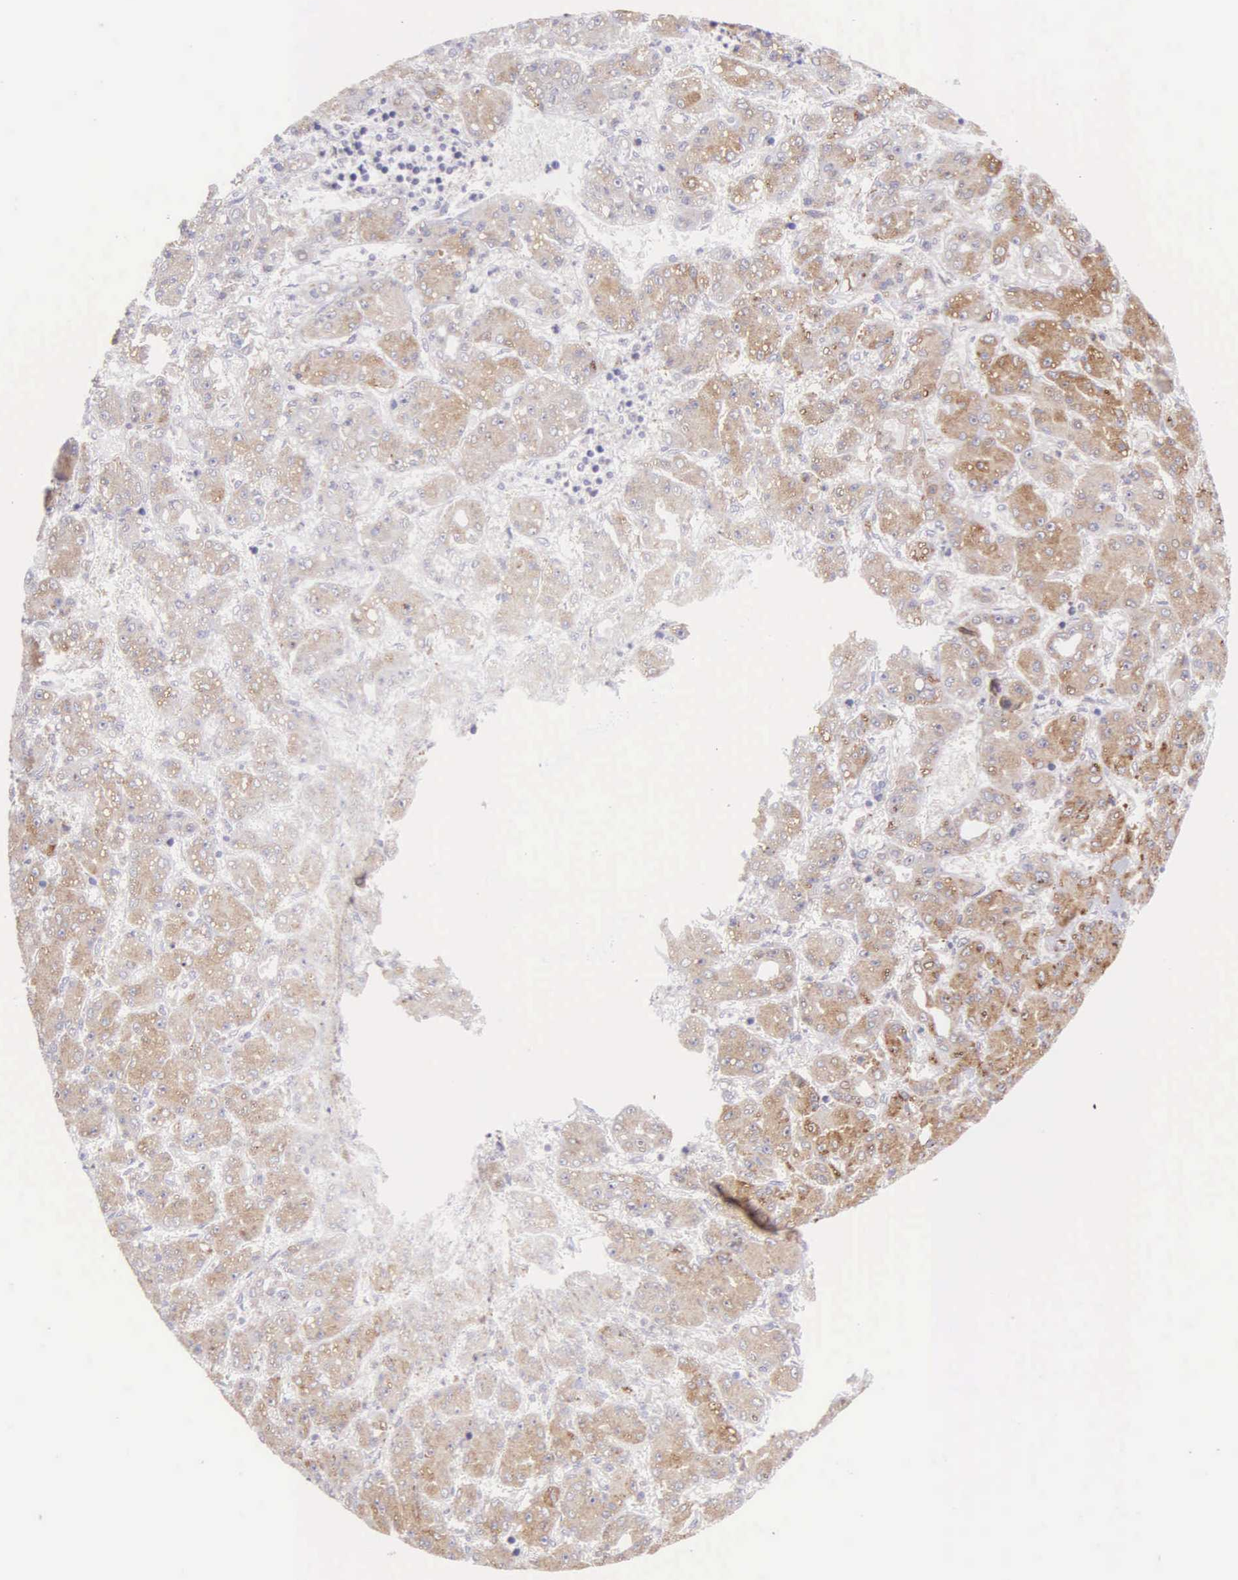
{"staining": {"intensity": "weak", "quantity": ">75%", "location": "cytoplasmic/membranous"}, "tissue": "liver cancer", "cell_type": "Tumor cells", "image_type": "cancer", "snomed": [{"axis": "morphology", "description": "Carcinoma, Hepatocellular, NOS"}, {"axis": "topography", "description": "Liver"}], "caption": "DAB immunohistochemical staining of liver hepatocellular carcinoma displays weak cytoplasmic/membranous protein expression in about >75% of tumor cells.", "gene": "NSDHL", "patient": {"sex": "male", "age": 69}}